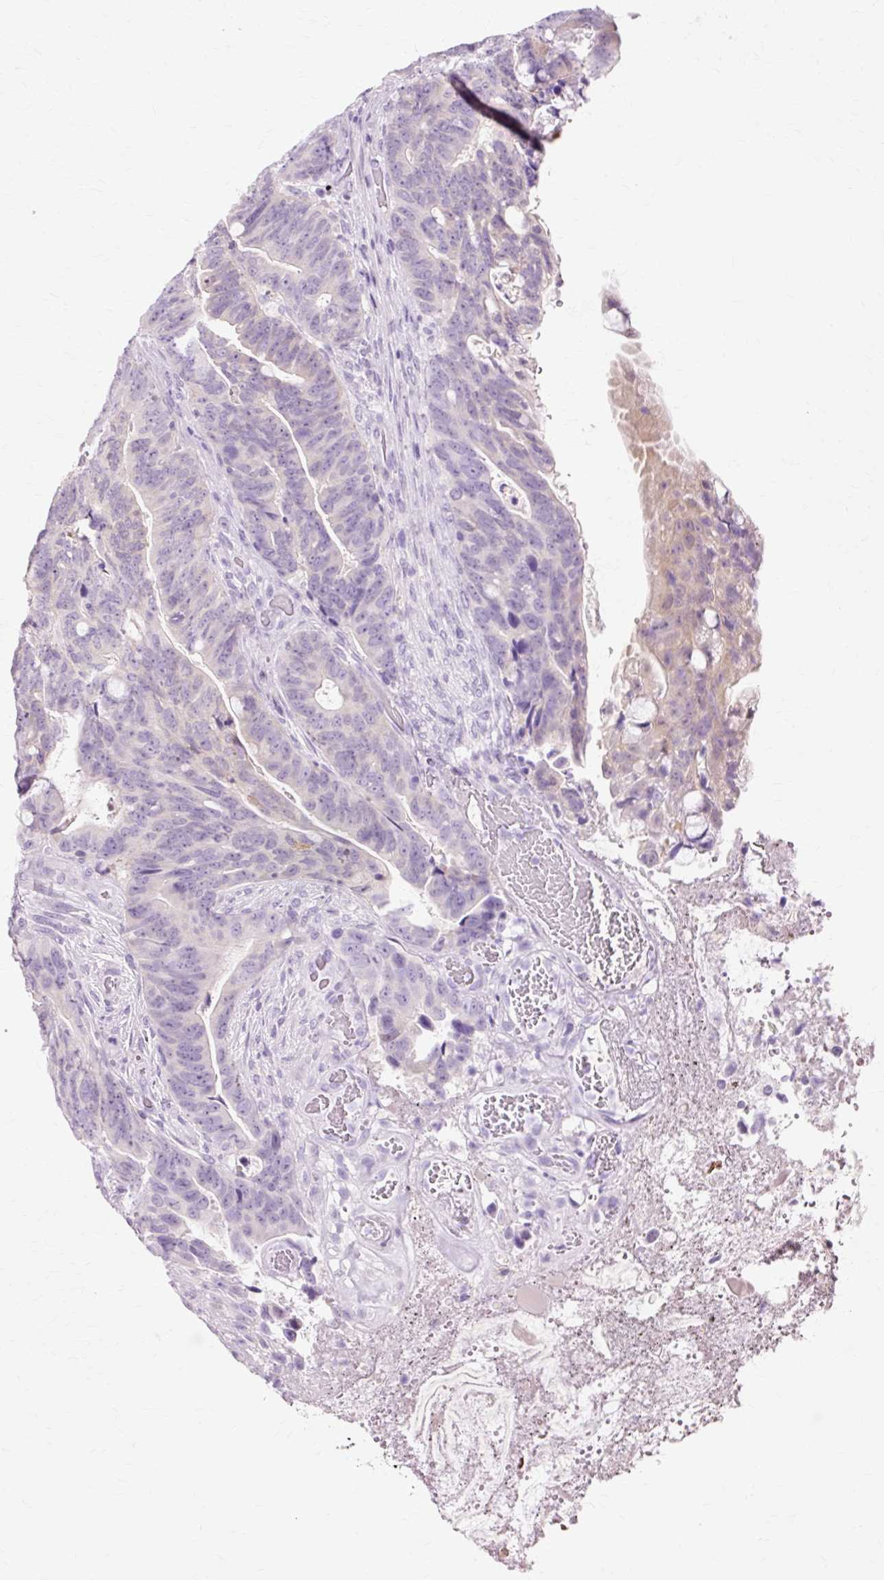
{"staining": {"intensity": "weak", "quantity": "<25%", "location": "cytoplasmic/membranous,nuclear"}, "tissue": "colorectal cancer", "cell_type": "Tumor cells", "image_type": "cancer", "snomed": [{"axis": "morphology", "description": "Adenocarcinoma, NOS"}, {"axis": "topography", "description": "Colon"}], "caption": "The photomicrograph shows no staining of tumor cells in colorectal adenocarcinoma.", "gene": "VN1R2", "patient": {"sex": "female", "age": 82}}